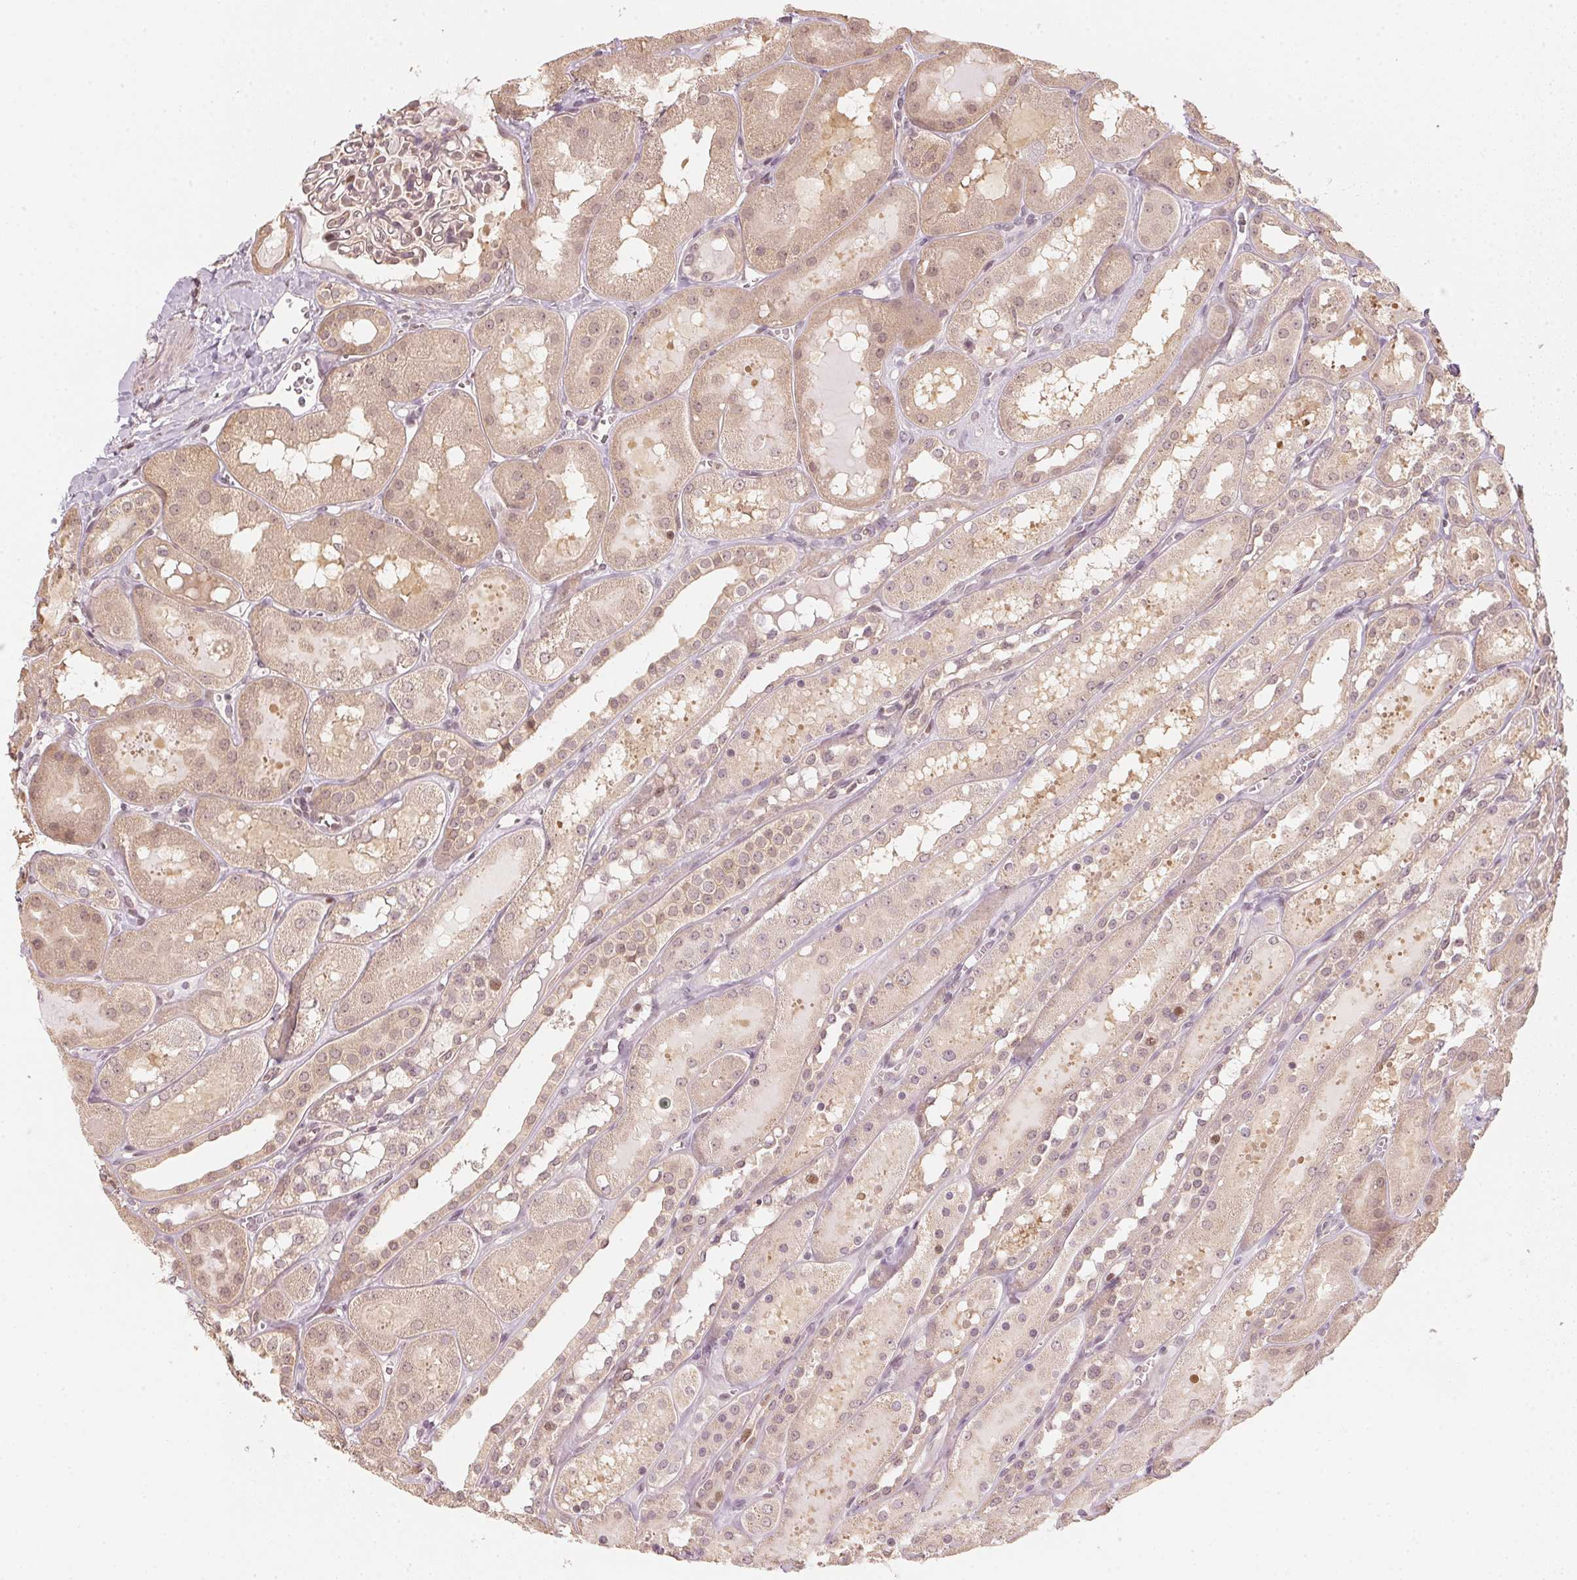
{"staining": {"intensity": "weak", "quantity": "25%-75%", "location": "cytoplasmic/membranous,nuclear"}, "tissue": "kidney", "cell_type": "Cells in glomeruli", "image_type": "normal", "snomed": [{"axis": "morphology", "description": "Normal tissue, NOS"}, {"axis": "topography", "description": "Kidney"}, {"axis": "topography", "description": "Urinary bladder"}], "caption": "IHC histopathology image of benign kidney: kidney stained using IHC reveals low levels of weak protein expression localized specifically in the cytoplasmic/membranous,nuclear of cells in glomeruli, appearing as a cytoplasmic/membranous,nuclear brown color.", "gene": "UBE2L3", "patient": {"sex": "male", "age": 16}}